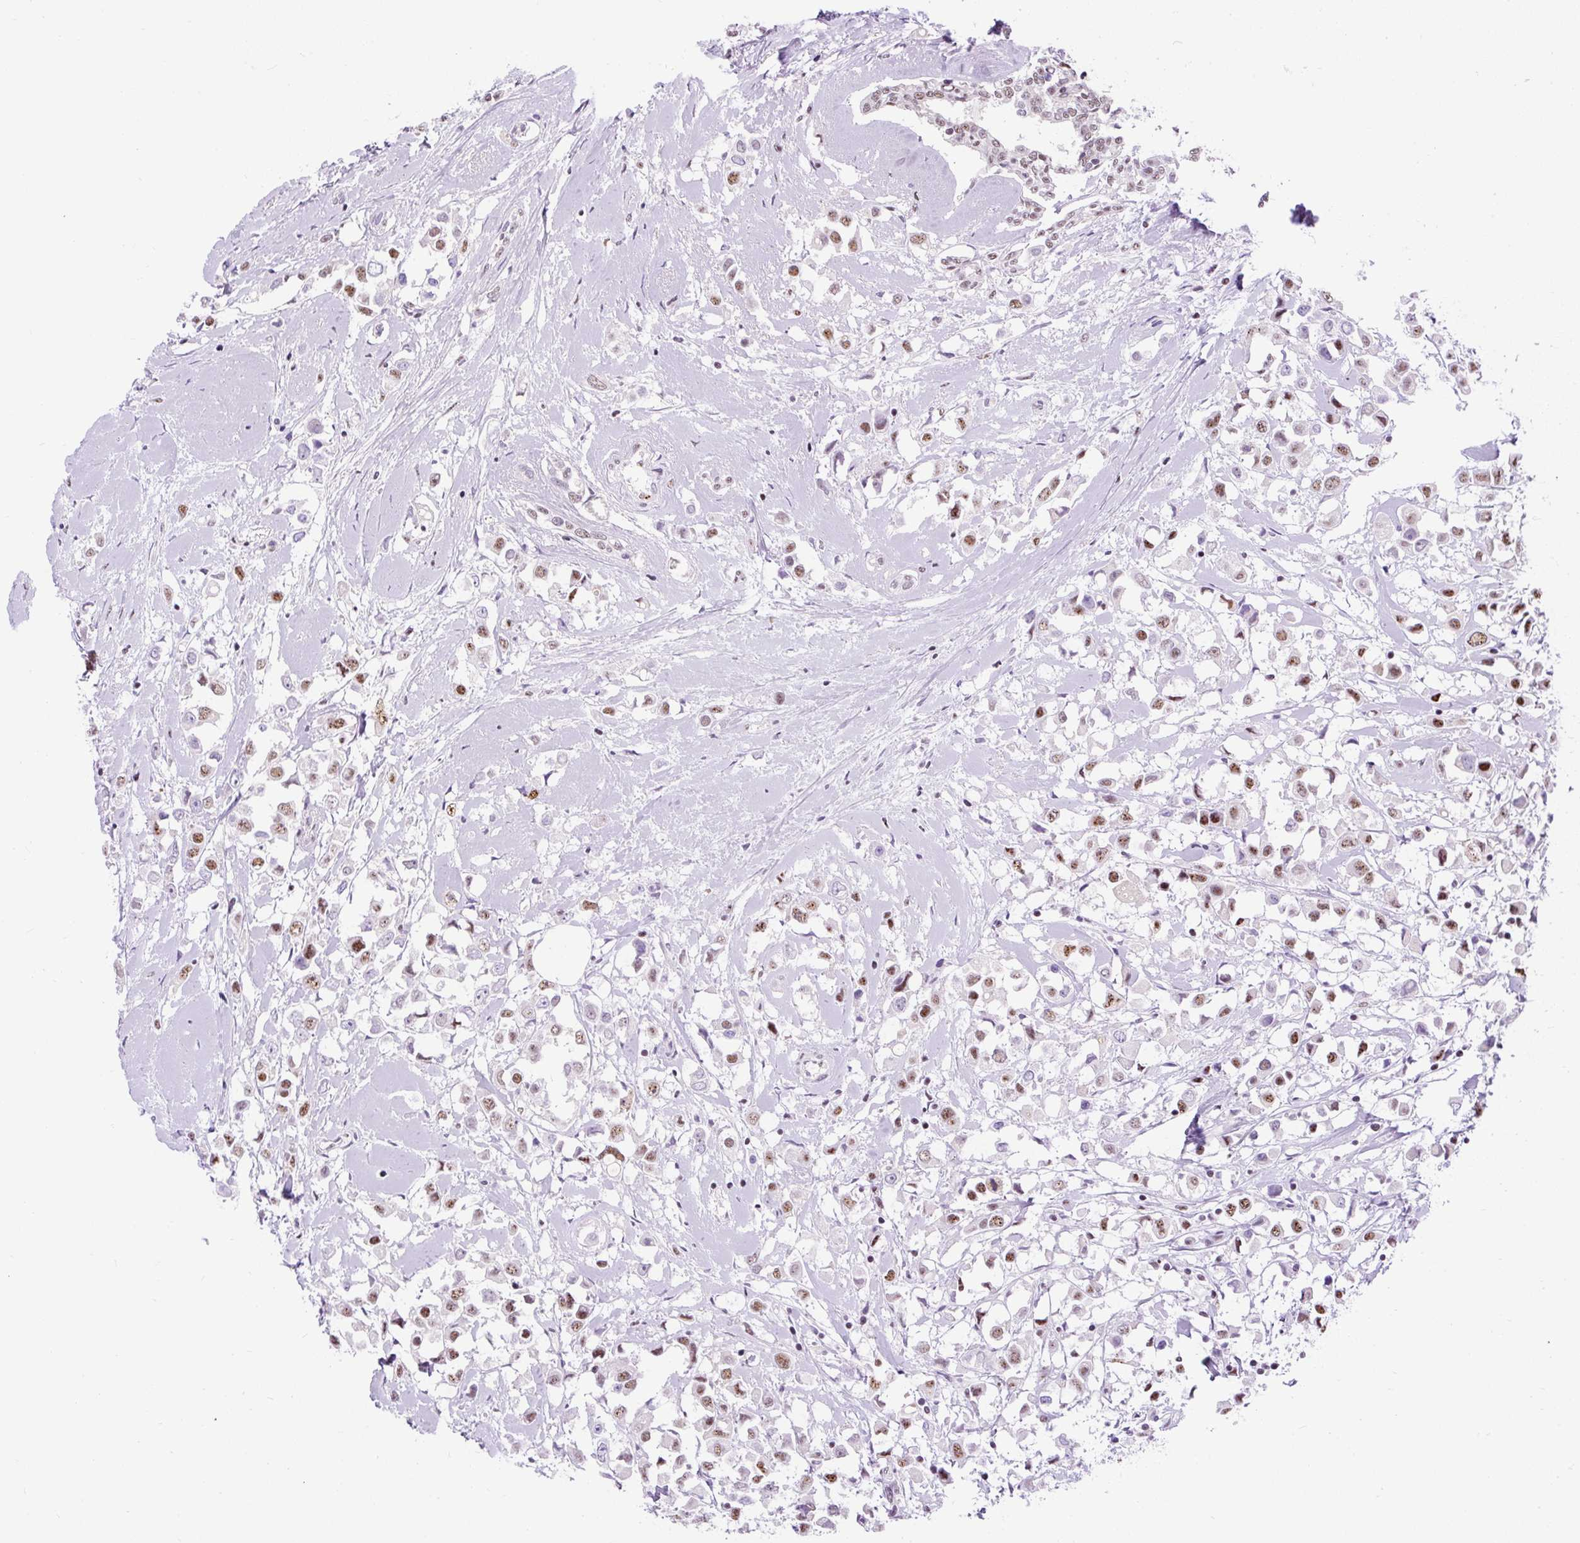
{"staining": {"intensity": "moderate", "quantity": "25%-75%", "location": "nuclear"}, "tissue": "breast cancer", "cell_type": "Tumor cells", "image_type": "cancer", "snomed": [{"axis": "morphology", "description": "Duct carcinoma"}, {"axis": "topography", "description": "Breast"}], "caption": "Brown immunohistochemical staining in human infiltrating ductal carcinoma (breast) demonstrates moderate nuclear staining in about 25%-75% of tumor cells.", "gene": "SMC5", "patient": {"sex": "female", "age": 61}}